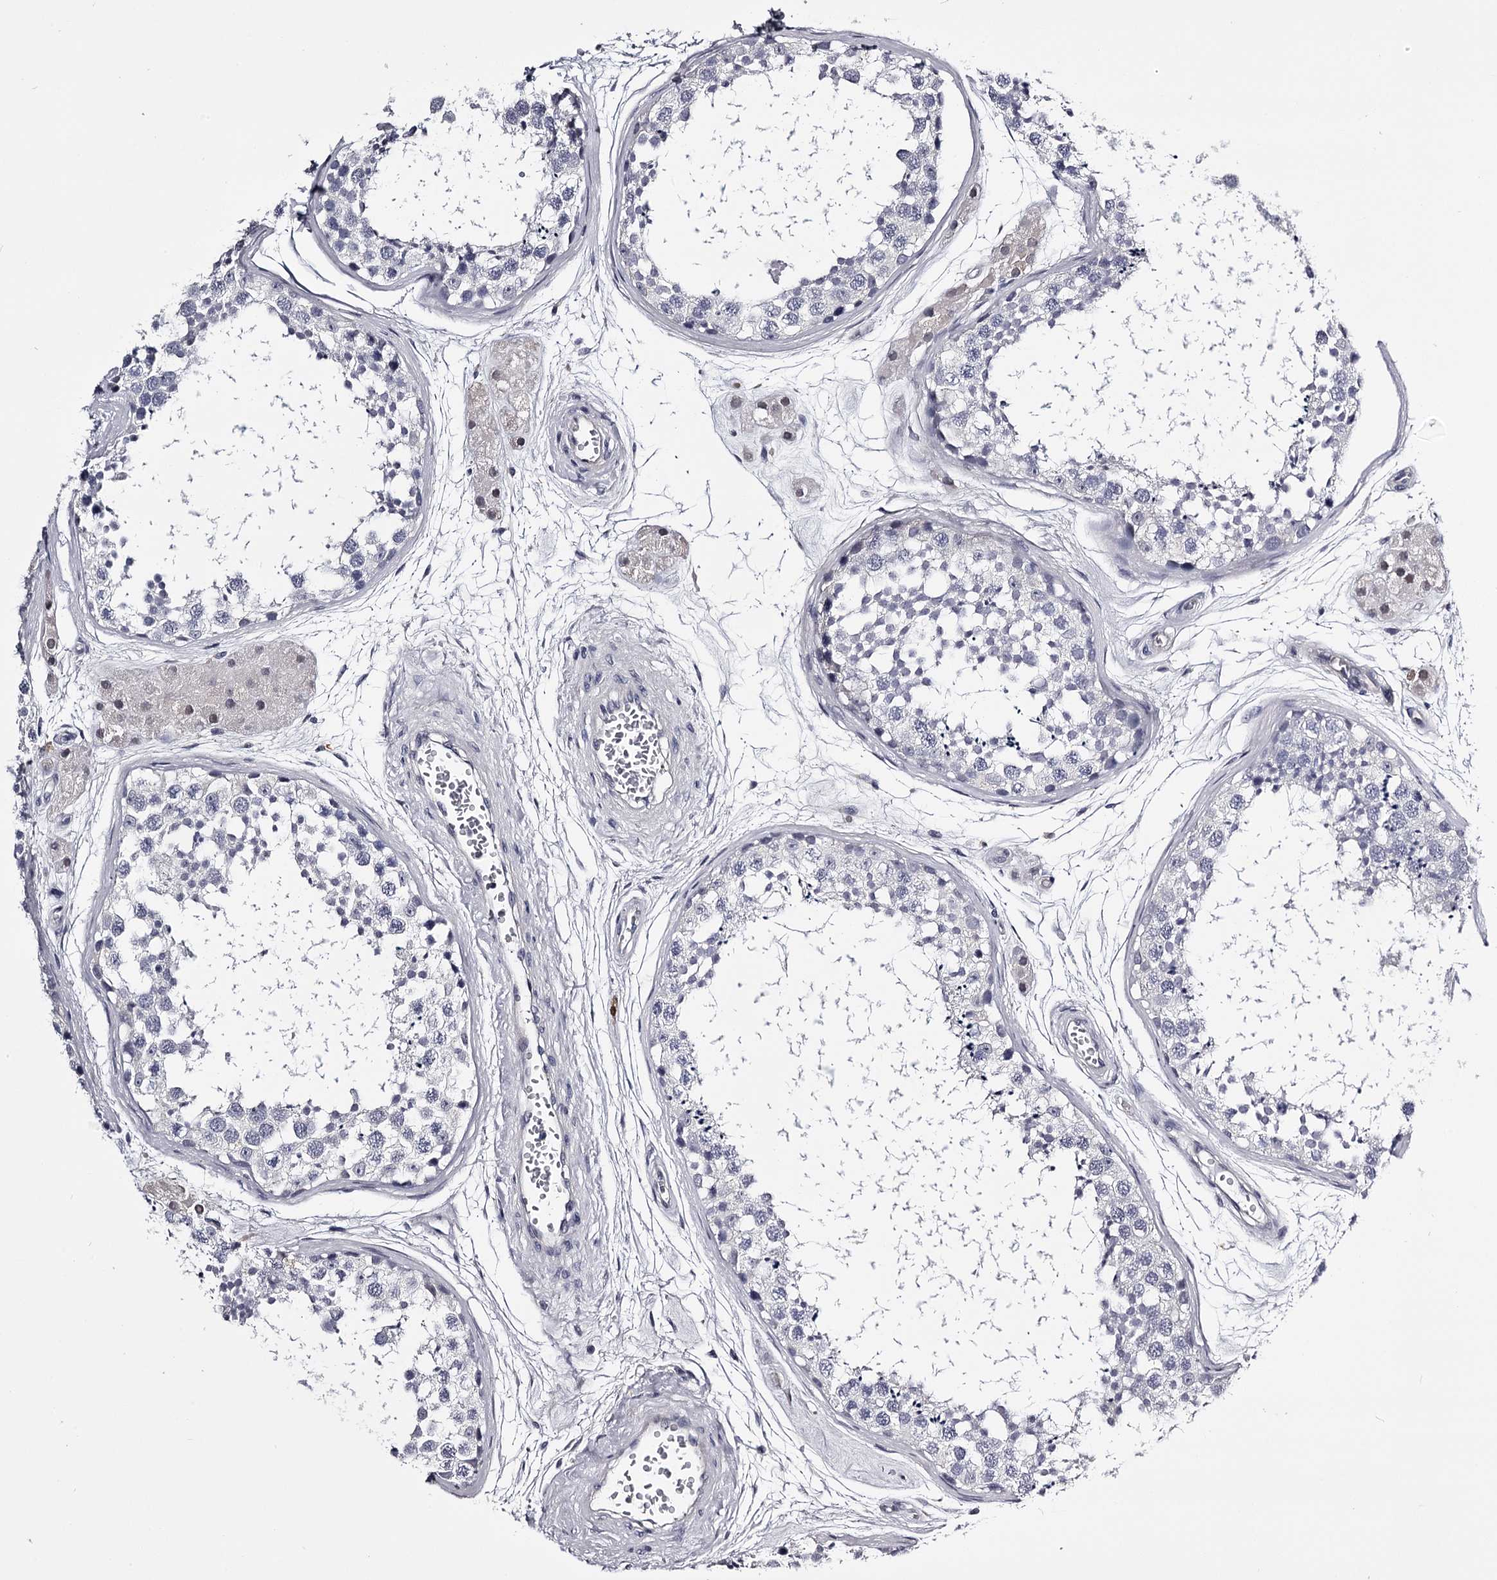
{"staining": {"intensity": "negative", "quantity": "none", "location": "none"}, "tissue": "testis", "cell_type": "Cells in seminiferous ducts", "image_type": "normal", "snomed": [{"axis": "morphology", "description": "Normal tissue, NOS"}, {"axis": "topography", "description": "Testis"}], "caption": "The image demonstrates no significant positivity in cells in seminiferous ducts of testis.", "gene": "GSTO1", "patient": {"sex": "male", "age": 56}}